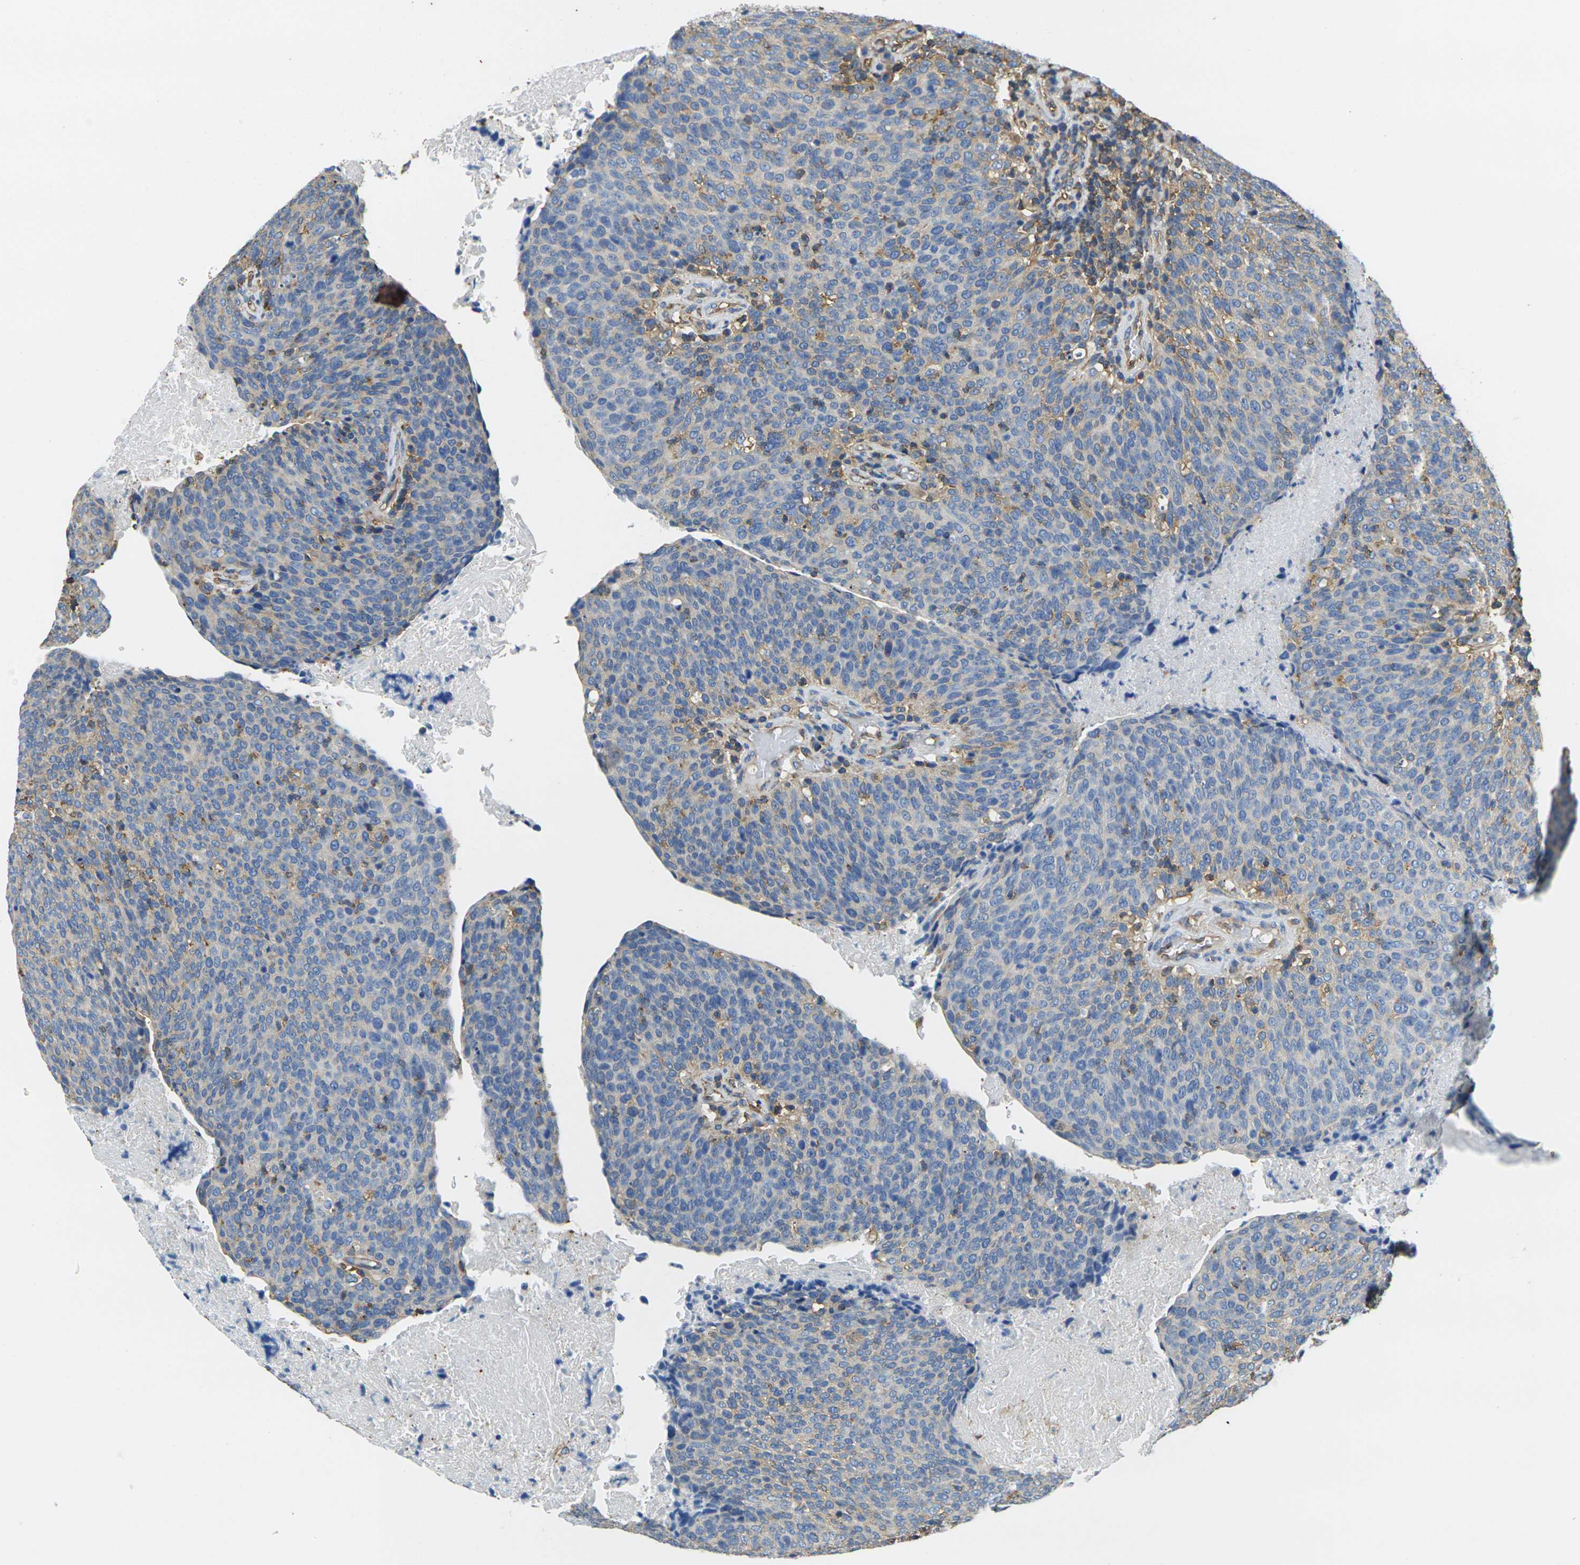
{"staining": {"intensity": "weak", "quantity": "<25%", "location": "cytoplasmic/membranous"}, "tissue": "head and neck cancer", "cell_type": "Tumor cells", "image_type": "cancer", "snomed": [{"axis": "morphology", "description": "Squamous cell carcinoma, NOS"}, {"axis": "morphology", "description": "Squamous cell carcinoma, metastatic, NOS"}, {"axis": "topography", "description": "Lymph node"}, {"axis": "topography", "description": "Head-Neck"}], "caption": "Metastatic squamous cell carcinoma (head and neck) was stained to show a protein in brown. There is no significant expression in tumor cells.", "gene": "FAM110D", "patient": {"sex": "male", "age": 62}}